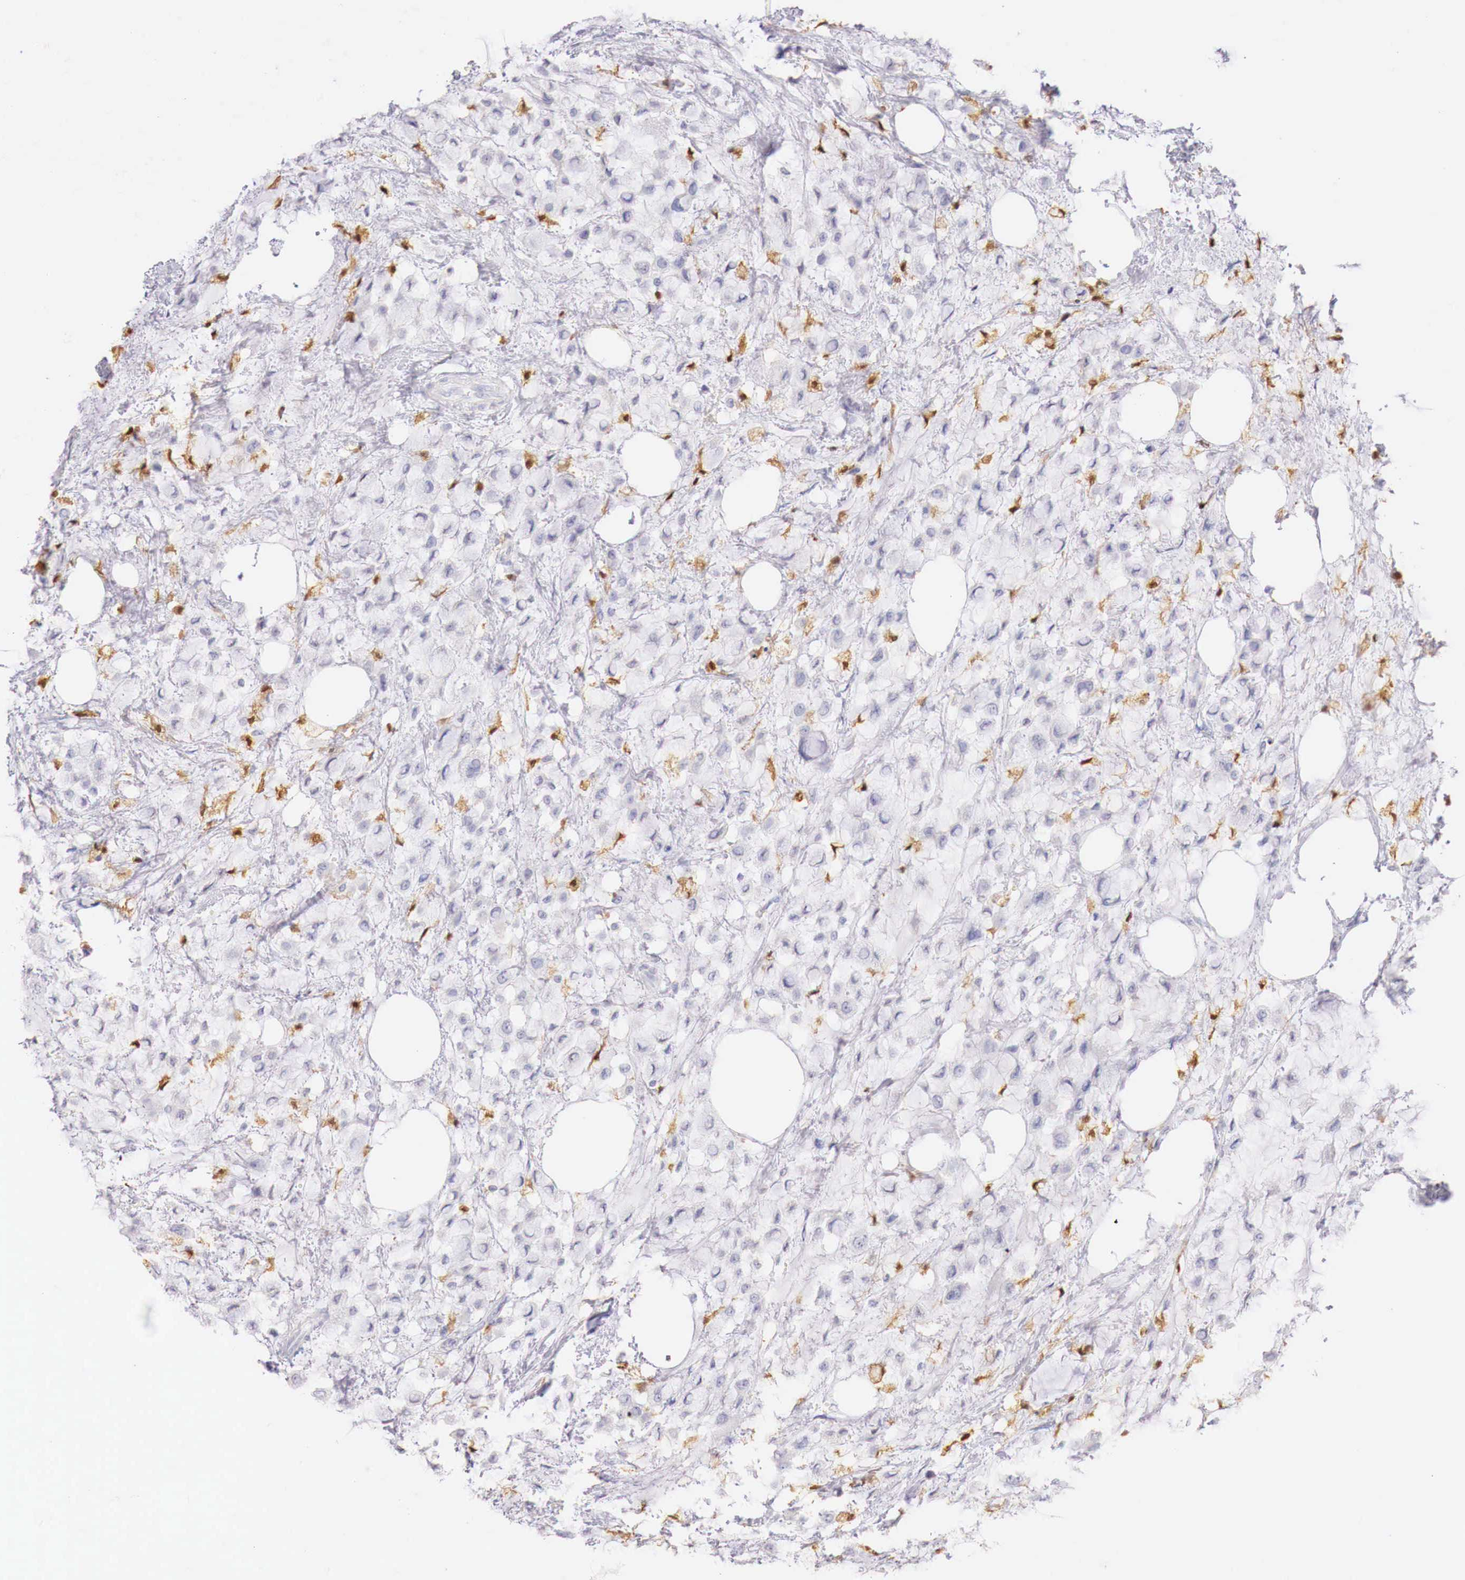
{"staining": {"intensity": "negative", "quantity": "none", "location": "none"}, "tissue": "breast cancer", "cell_type": "Tumor cells", "image_type": "cancer", "snomed": [{"axis": "morphology", "description": "Lobular carcinoma"}, {"axis": "topography", "description": "Breast"}], "caption": "Breast cancer (lobular carcinoma) was stained to show a protein in brown. There is no significant staining in tumor cells.", "gene": "RENBP", "patient": {"sex": "female", "age": 85}}